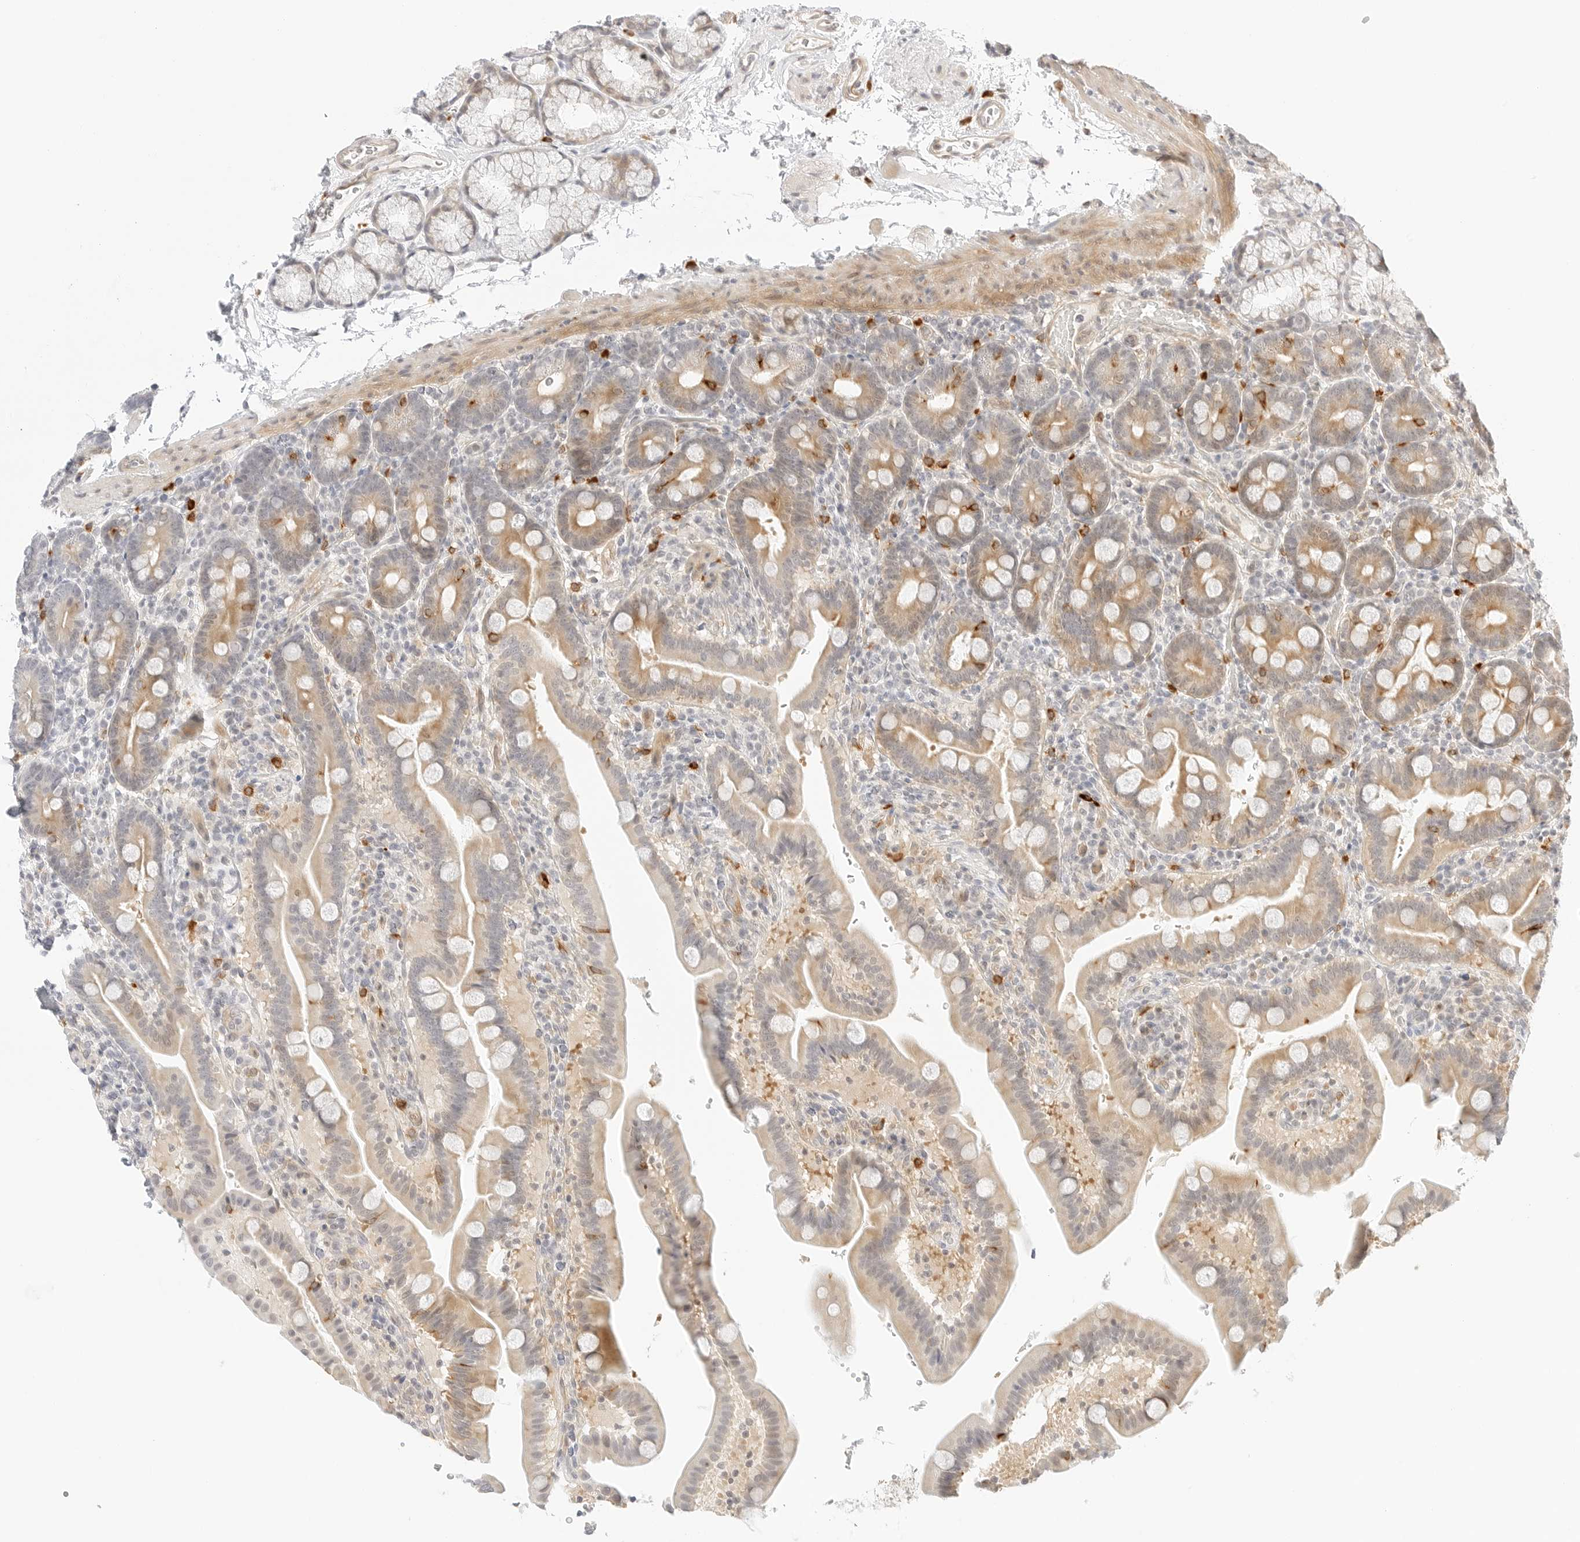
{"staining": {"intensity": "moderate", "quantity": "25%-75%", "location": "cytoplasmic/membranous"}, "tissue": "duodenum", "cell_type": "Glandular cells", "image_type": "normal", "snomed": [{"axis": "morphology", "description": "Normal tissue, NOS"}, {"axis": "topography", "description": "Duodenum"}], "caption": "Benign duodenum shows moderate cytoplasmic/membranous staining in approximately 25%-75% of glandular cells.", "gene": "TEKT2", "patient": {"sex": "male", "age": 54}}